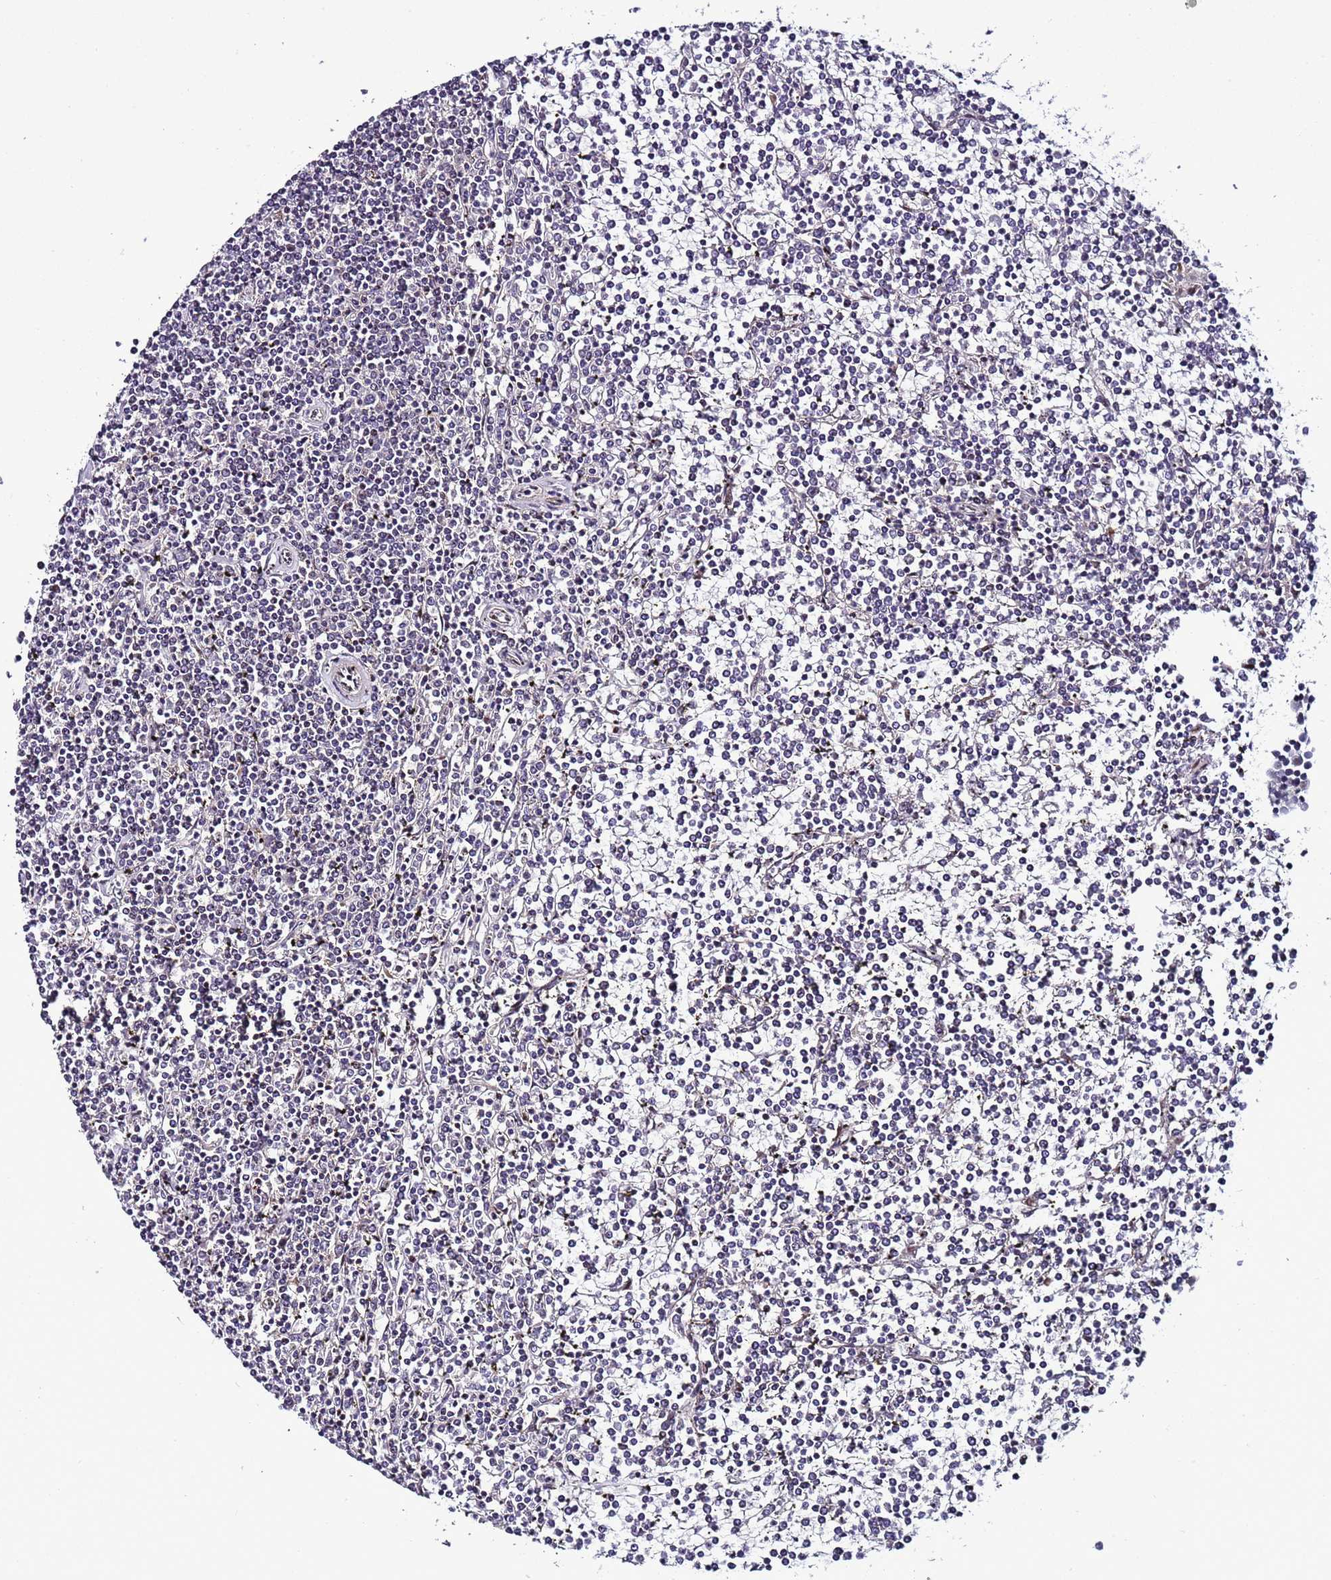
{"staining": {"intensity": "negative", "quantity": "none", "location": "none"}, "tissue": "lymphoma", "cell_type": "Tumor cells", "image_type": "cancer", "snomed": [{"axis": "morphology", "description": "Malignant lymphoma, non-Hodgkin's type, Low grade"}, {"axis": "topography", "description": "Spleen"}], "caption": "A histopathology image of human malignant lymphoma, non-Hodgkin's type (low-grade) is negative for staining in tumor cells.", "gene": "PSMA7", "patient": {"sex": "female", "age": 19}}